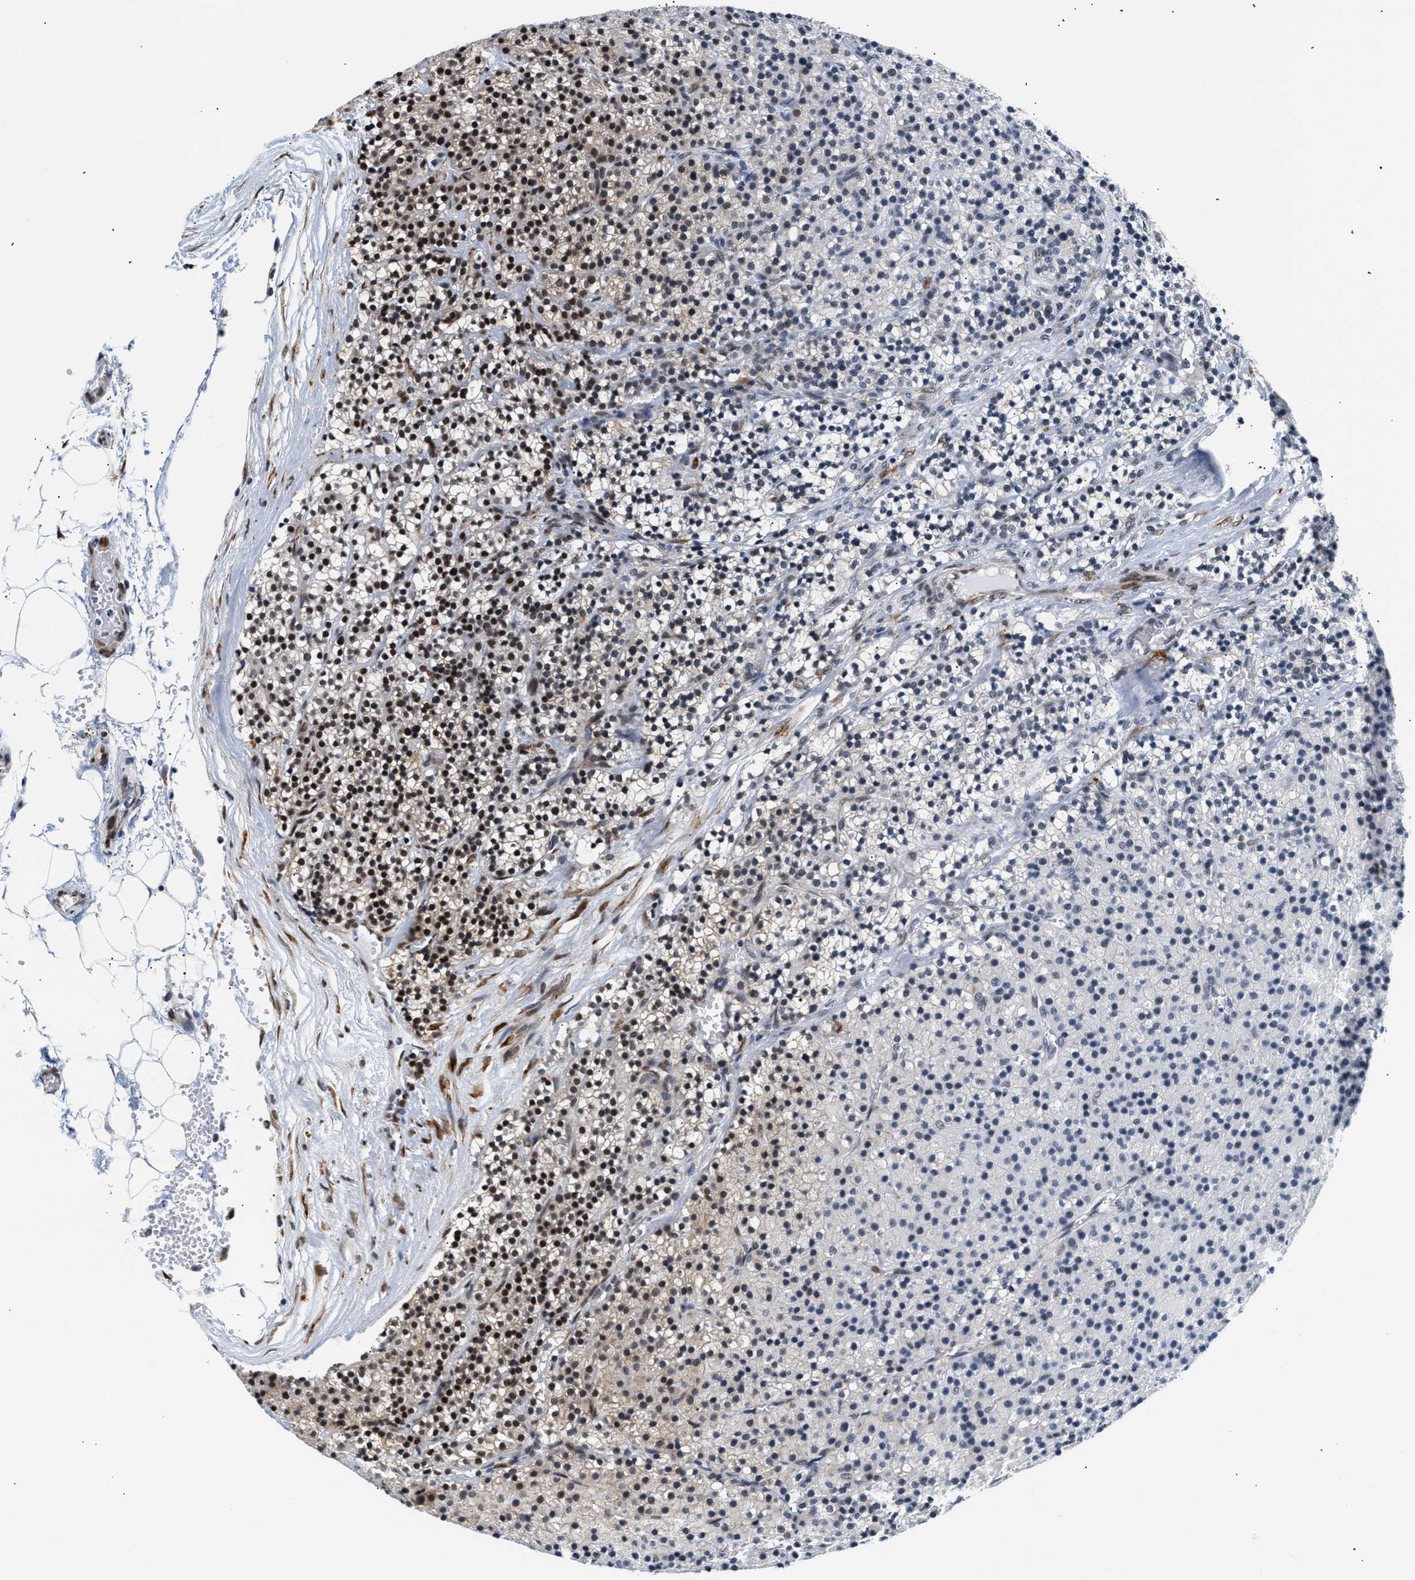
{"staining": {"intensity": "moderate", "quantity": "<25%", "location": "cytoplasmic/membranous,nuclear"}, "tissue": "parathyroid gland", "cell_type": "Glandular cells", "image_type": "normal", "snomed": [{"axis": "morphology", "description": "Normal tissue, NOS"}, {"axis": "morphology", "description": "Adenoma, NOS"}, {"axis": "topography", "description": "Parathyroid gland"}], "caption": "Human parathyroid gland stained with a brown dye exhibits moderate cytoplasmic/membranous,nuclear positive staining in approximately <25% of glandular cells.", "gene": "THOC1", "patient": {"sex": "male", "age": 75}}